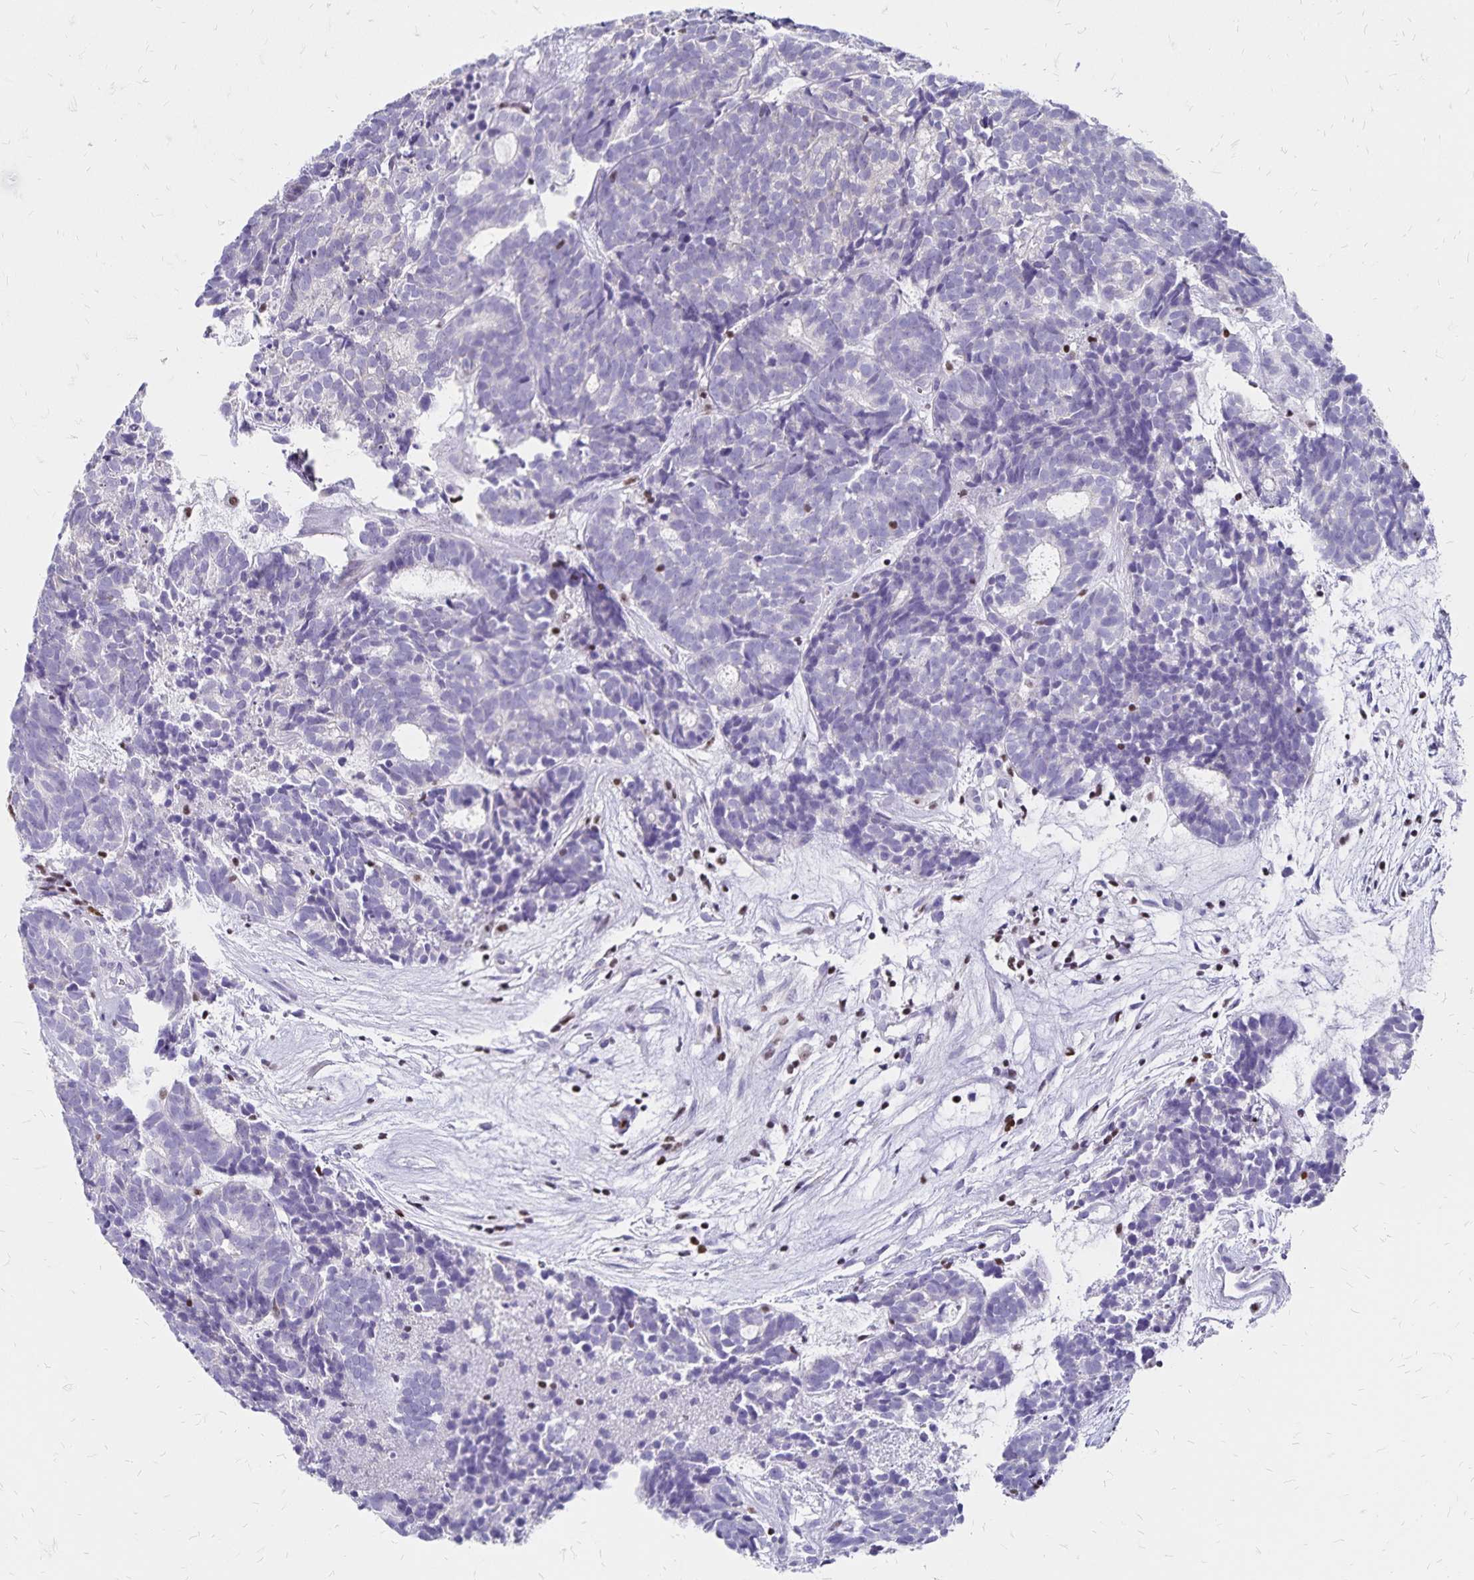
{"staining": {"intensity": "negative", "quantity": "none", "location": "none"}, "tissue": "head and neck cancer", "cell_type": "Tumor cells", "image_type": "cancer", "snomed": [{"axis": "morphology", "description": "Adenocarcinoma, NOS"}, {"axis": "topography", "description": "Head-Neck"}], "caption": "Head and neck cancer (adenocarcinoma) stained for a protein using immunohistochemistry (IHC) displays no positivity tumor cells.", "gene": "IKZF1", "patient": {"sex": "female", "age": 81}}